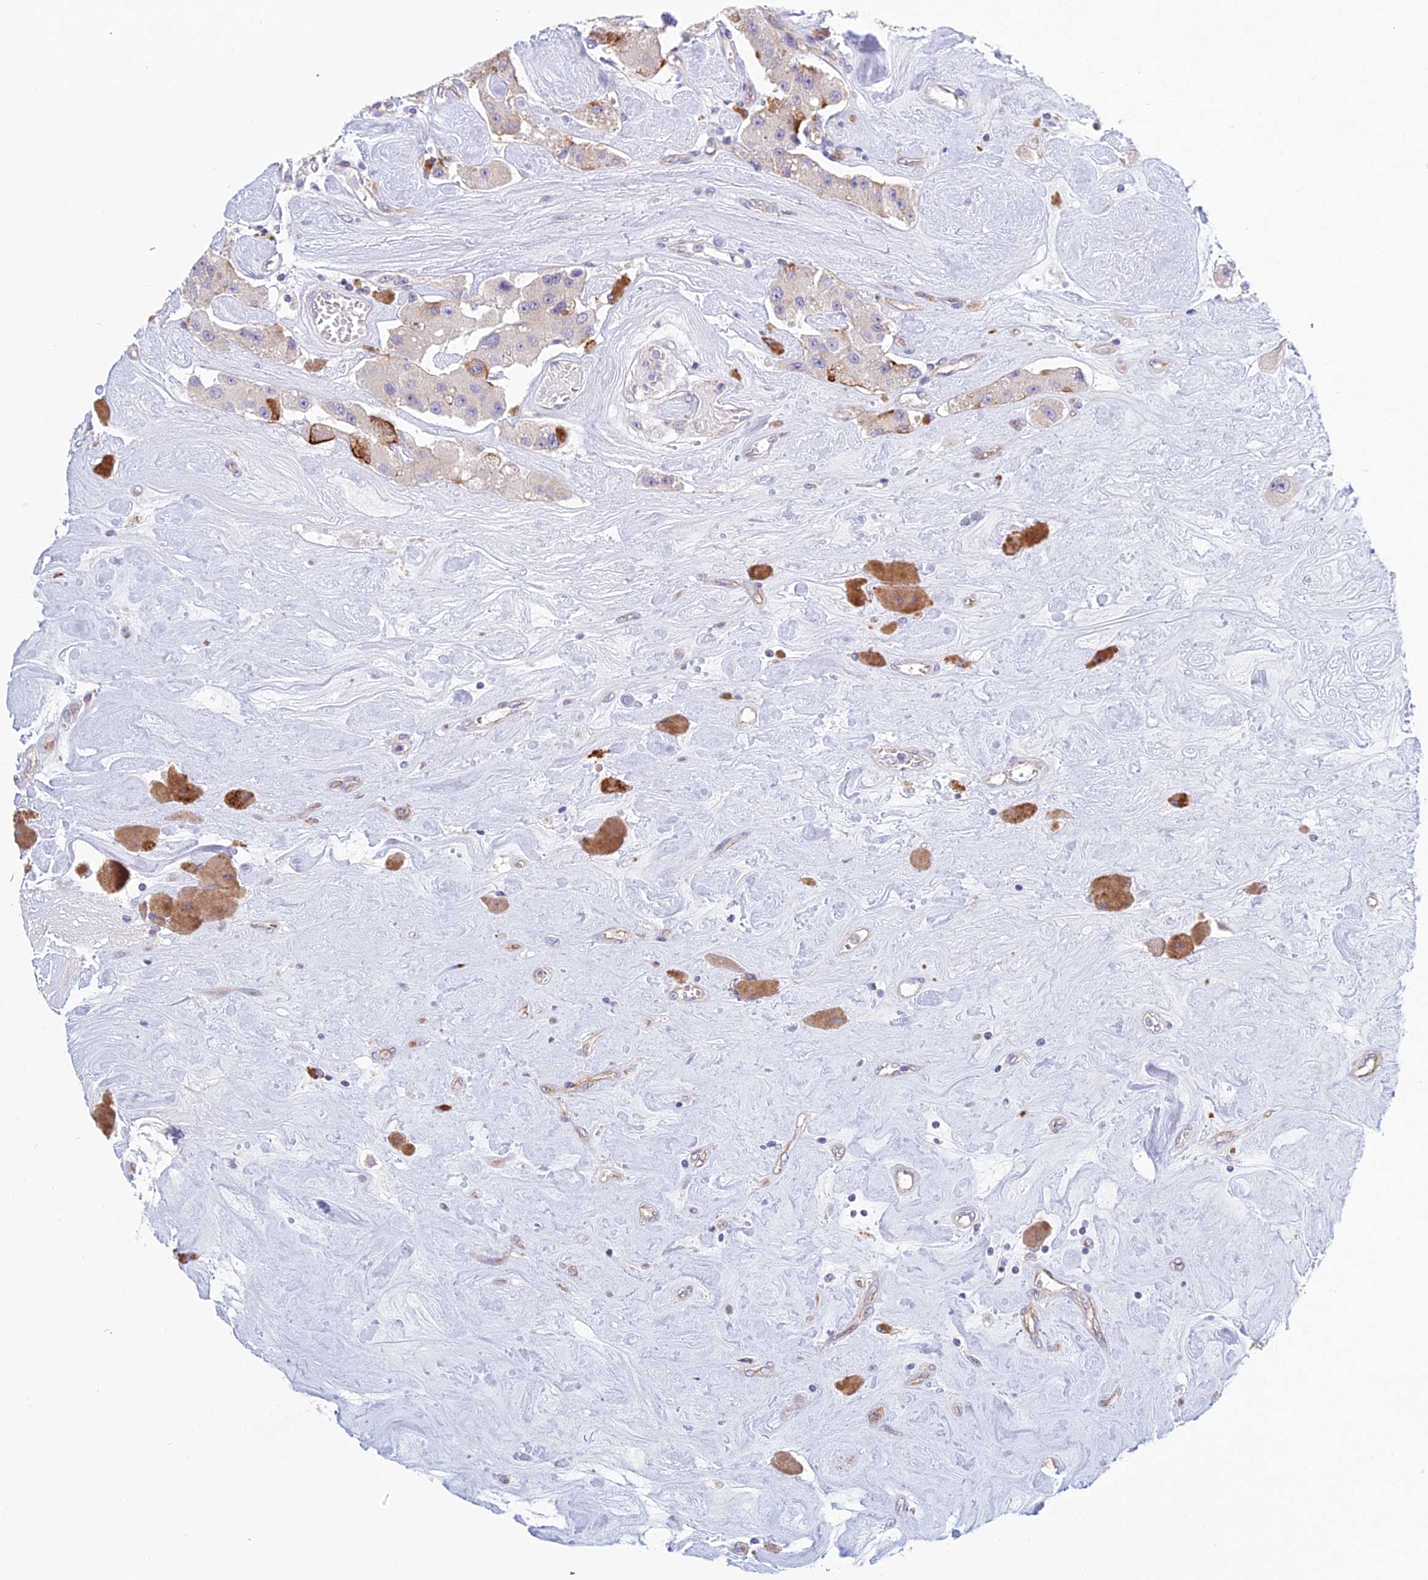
{"staining": {"intensity": "moderate", "quantity": "<25%", "location": "cytoplasmic/membranous"}, "tissue": "carcinoid", "cell_type": "Tumor cells", "image_type": "cancer", "snomed": [{"axis": "morphology", "description": "Carcinoid, malignant, NOS"}, {"axis": "topography", "description": "Pancreas"}], "caption": "Immunohistochemical staining of human carcinoid reveals moderate cytoplasmic/membranous protein positivity in about <25% of tumor cells.", "gene": "METTL26", "patient": {"sex": "male", "age": 41}}